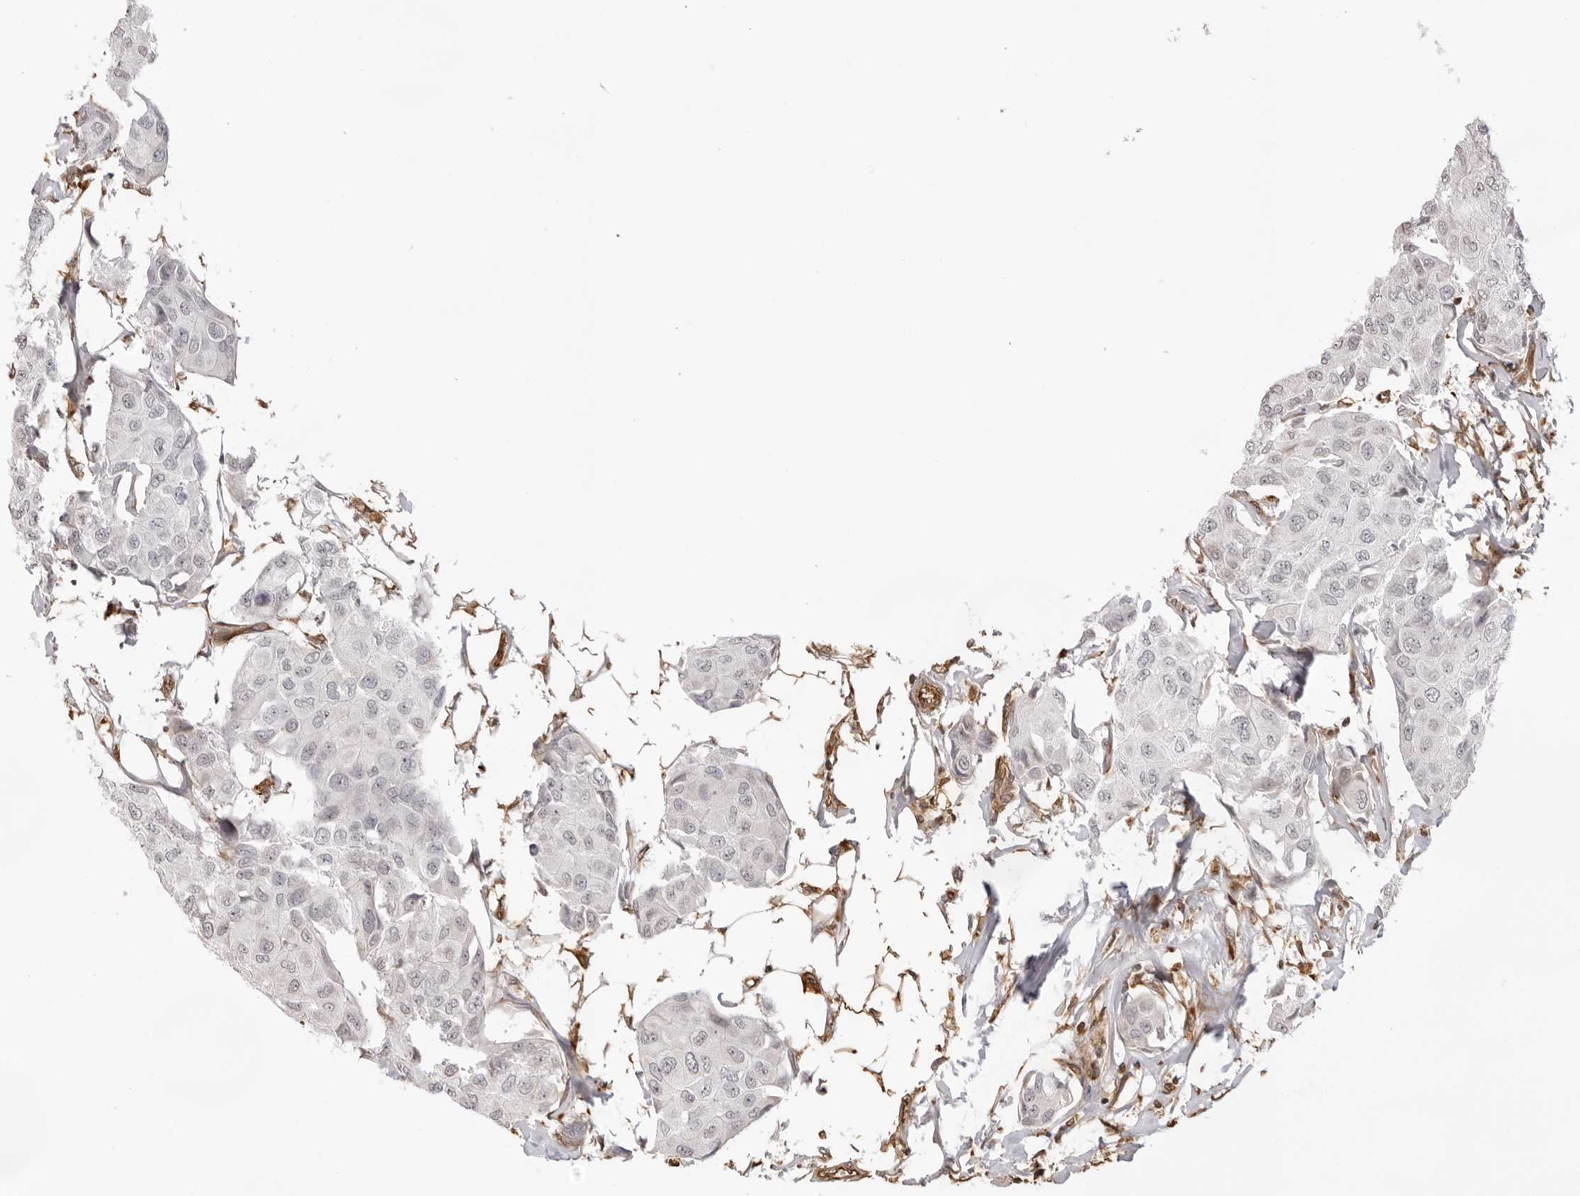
{"staining": {"intensity": "negative", "quantity": "none", "location": "none"}, "tissue": "breast cancer", "cell_type": "Tumor cells", "image_type": "cancer", "snomed": [{"axis": "morphology", "description": "Duct carcinoma"}, {"axis": "topography", "description": "Breast"}], "caption": "Tumor cells show no significant protein staining in intraductal carcinoma (breast). Brightfield microscopy of immunohistochemistry (IHC) stained with DAB (brown) and hematoxylin (blue), captured at high magnification.", "gene": "DYNLT5", "patient": {"sex": "female", "age": 80}}